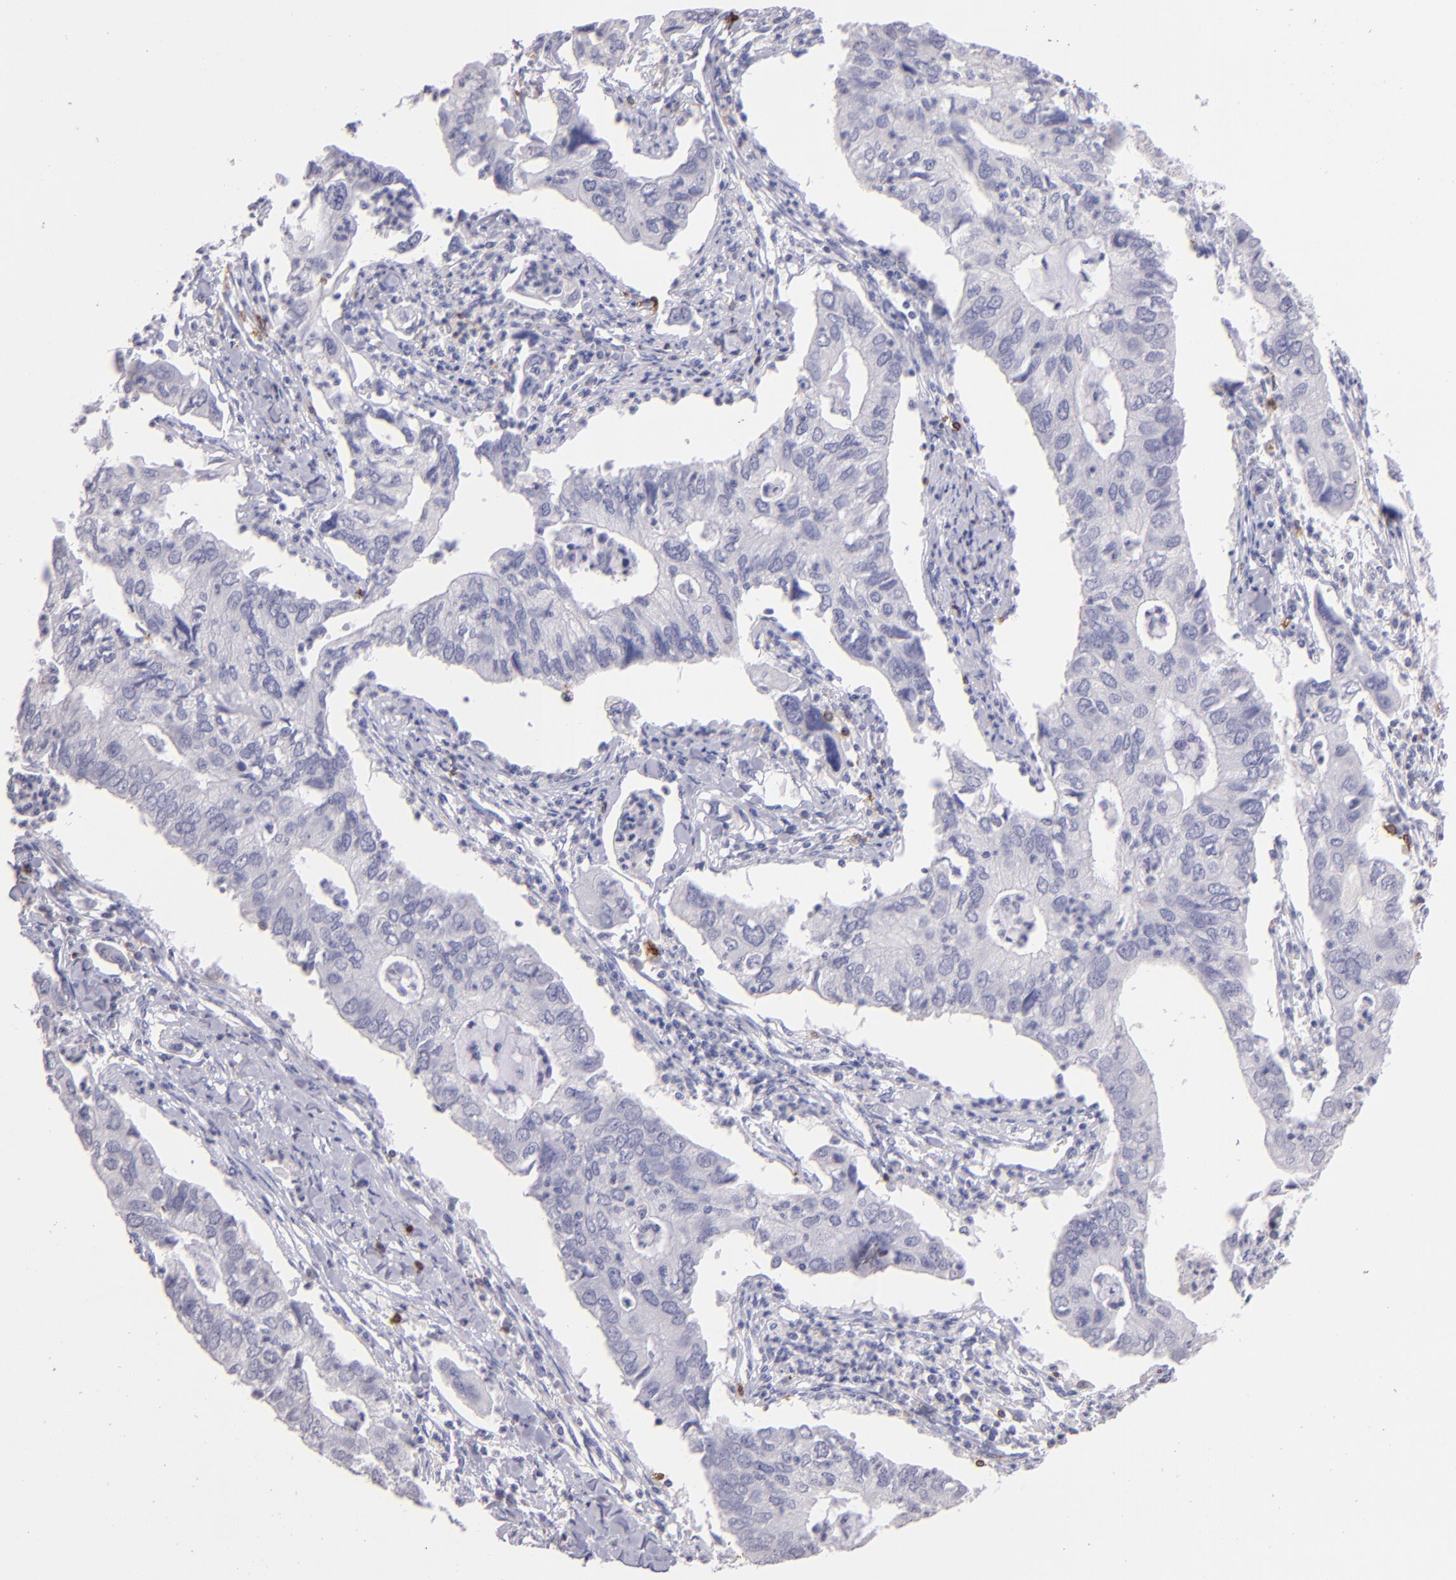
{"staining": {"intensity": "negative", "quantity": "none", "location": "none"}, "tissue": "lung cancer", "cell_type": "Tumor cells", "image_type": "cancer", "snomed": [{"axis": "morphology", "description": "Adenocarcinoma, NOS"}, {"axis": "topography", "description": "Lung"}], "caption": "Immunohistochemical staining of lung cancer exhibits no significant positivity in tumor cells. (Immunohistochemistry, brightfield microscopy, high magnification).", "gene": "IL2RA", "patient": {"sex": "male", "age": 48}}